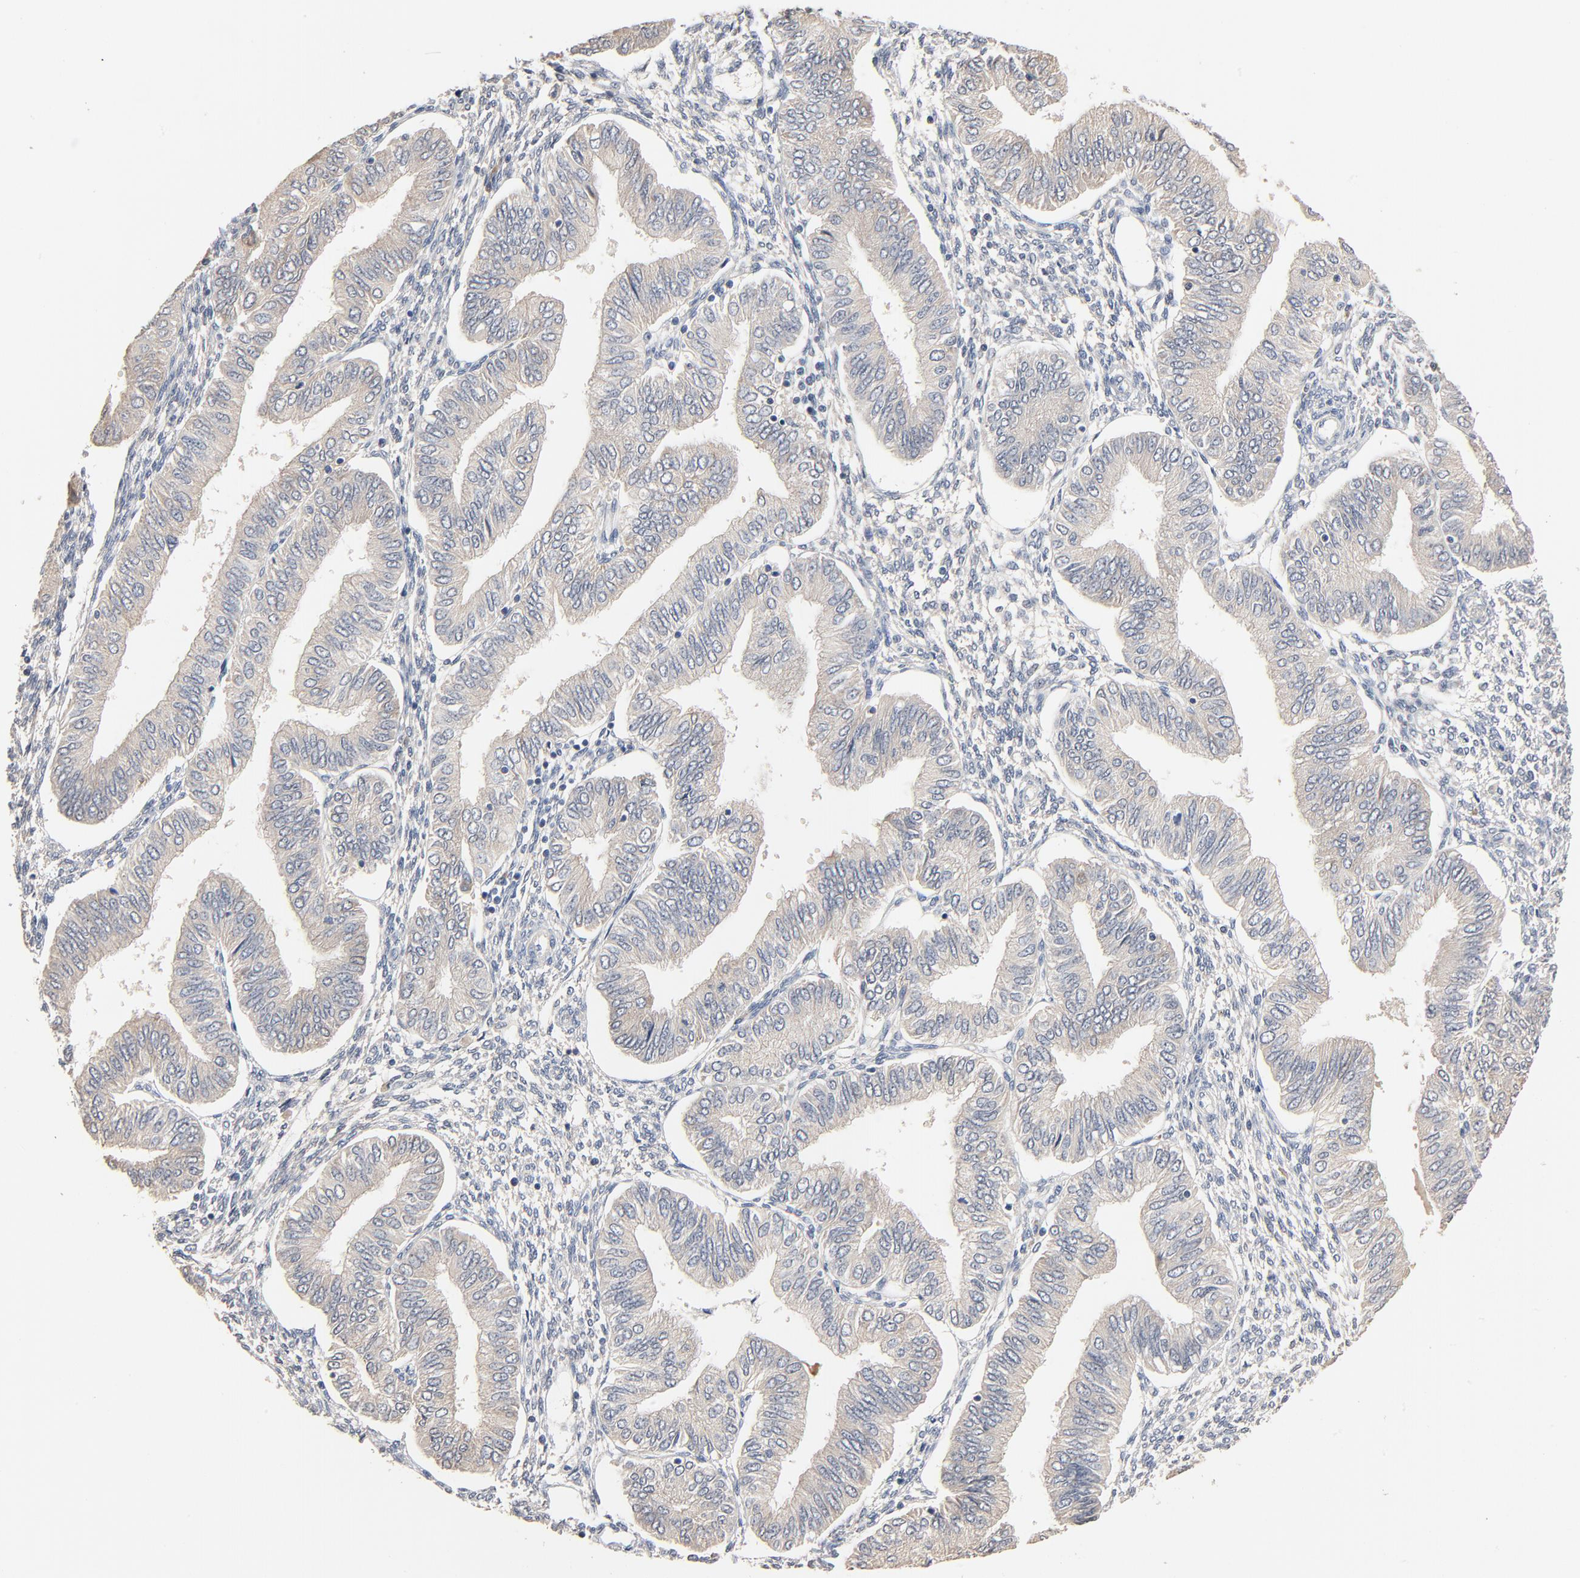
{"staining": {"intensity": "negative", "quantity": "none", "location": "none"}, "tissue": "endometrial cancer", "cell_type": "Tumor cells", "image_type": "cancer", "snomed": [{"axis": "morphology", "description": "Adenocarcinoma, NOS"}, {"axis": "topography", "description": "Endometrium"}], "caption": "A histopathology image of human adenocarcinoma (endometrial) is negative for staining in tumor cells.", "gene": "ZDHHC8", "patient": {"sex": "female", "age": 51}}